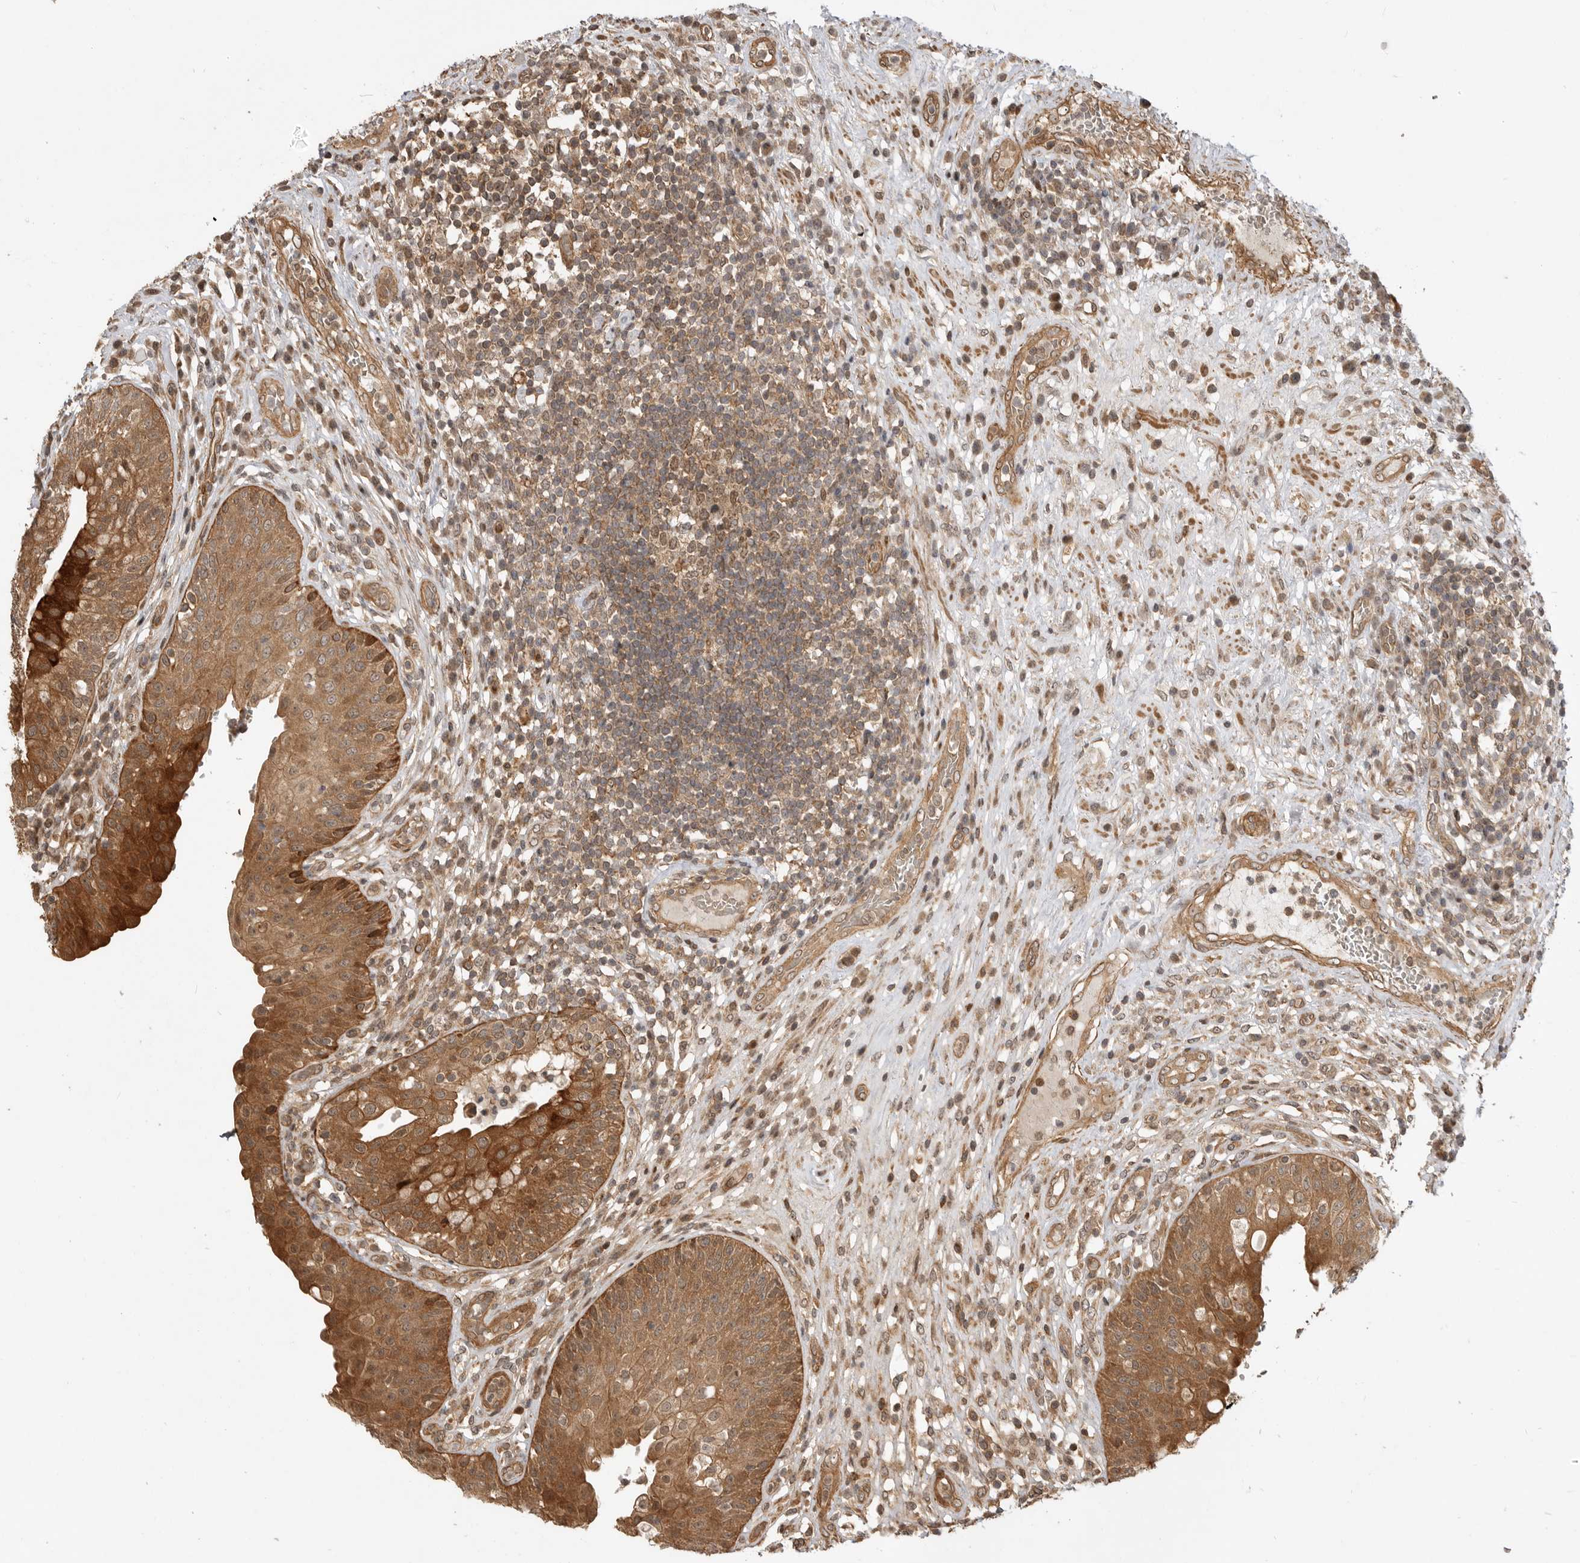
{"staining": {"intensity": "strong", "quantity": ">75%", "location": "cytoplasmic/membranous,nuclear"}, "tissue": "urinary bladder", "cell_type": "Urothelial cells", "image_type": "normal", "snomed": [{"axis": "morphology", "description": "Normal tissue, NOS"}, {"axis": "topography", "description": "Urinary bladder"}], "caption": "DAB immunohistochemical staining of benign urinary bladder reveals strong cytoplasmic/membranous,nuclear protein staining in about >75% of urothelial cells. (DAB IHC with brightfield microscopy, high magnification).", "gene": "ADPRS", "patient": {"sex": "female", "age": 62}}